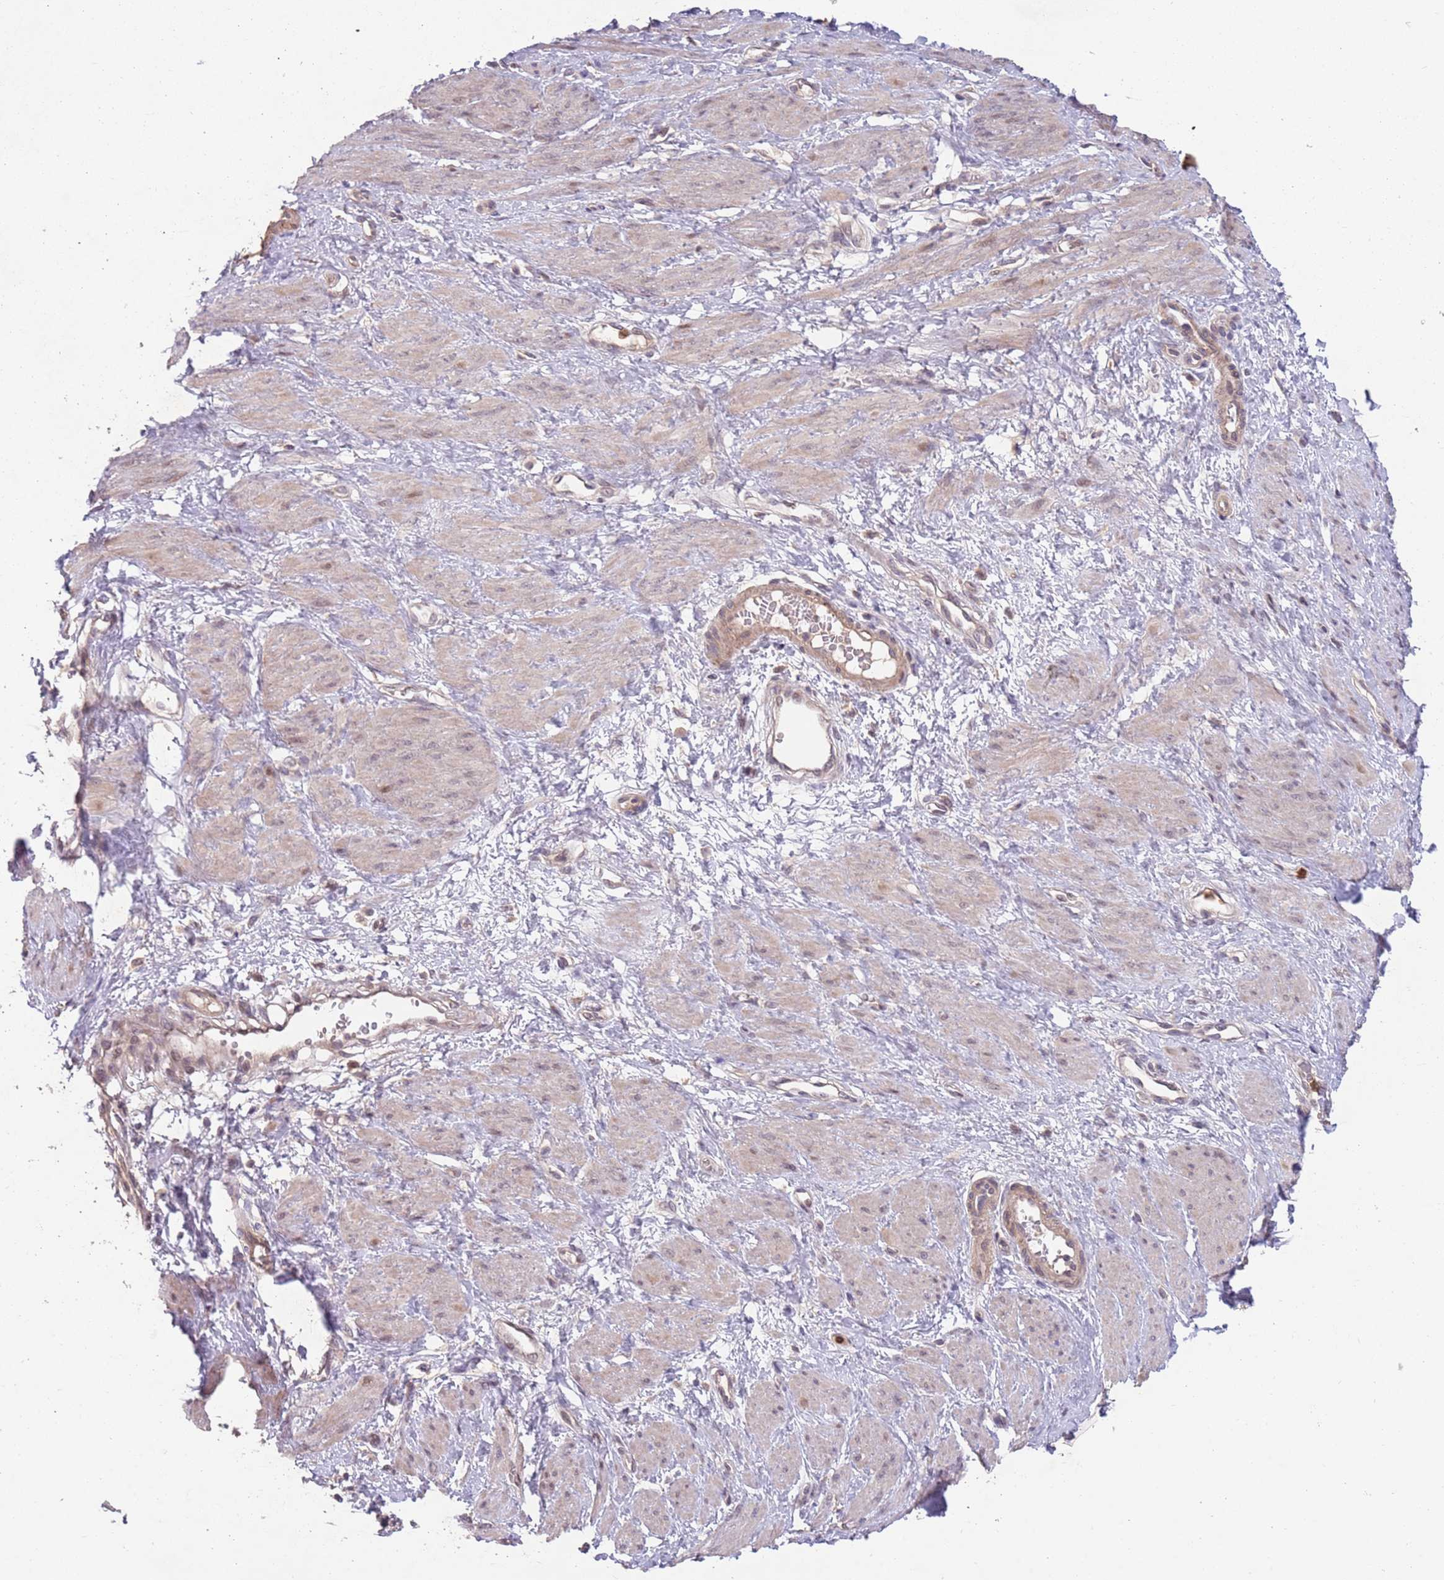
{"staining": {"intensity": "weak", "quantity": "<25%", "location": "cytoplasmic/membranous"}, "tissue": "smooth muscle", "cell_type": "Smooth muscle cells", "image_type": "normal", "snomed": [{"axis": "morphology", "description": "Normal tissue, NOS"}, {"axis": "topography", "description": "Smooth muscle"}, {"axis": "topography", "description": "Uterus"}], "caption": "This is a micrograph of immunohistochemistry staining of normal smooth muscle, which shows no positivity in smooth muscle cells. (DAB (3,3'-diaminobenzidine) immunohistochemistry with hematoxylin counter stain).", "gene": "MEI1", "patient": {"sex": "female", "age": 39}}